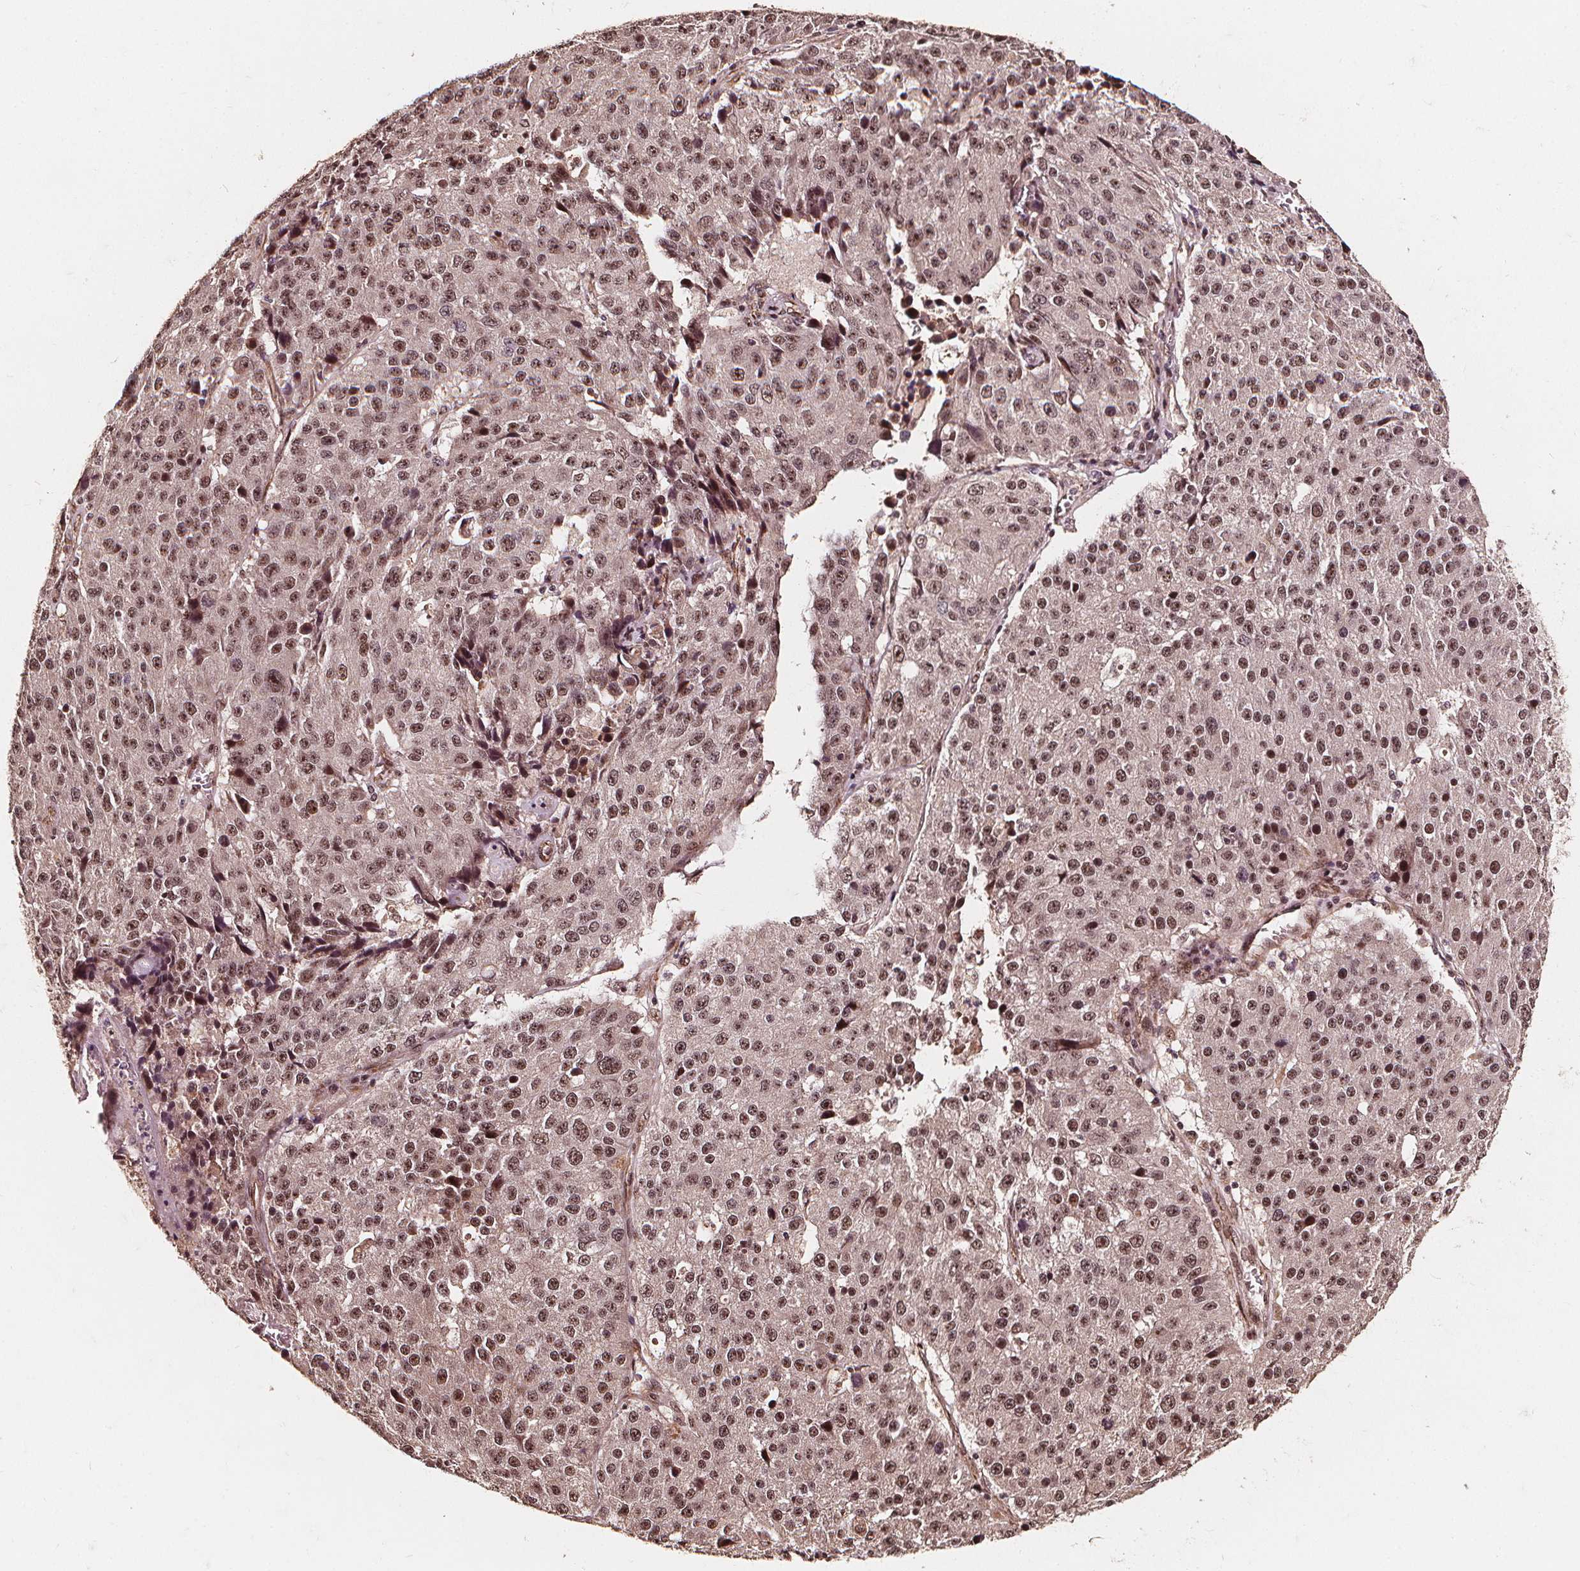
{"staining": {"intensity": "moderate", "quantity": ">75%", "location": "nuclear"}, "tissue": "stomach cancer", "cell_type": "Tumor cells", "image_type": "cancer", "snomed": [{"axis": "morphology", "description": "Adenocarcinoma, NOS"}, {"axis": "topography", "description": "Stomach"}], "caption": "Stomach cancer (adenocarcinoma) stained with a brown dye shows moderate nuclear positive expression in about >75% of tumor cells.", "gene": "EXOSC9", "patient": {"sex": "male", "age": 71}}